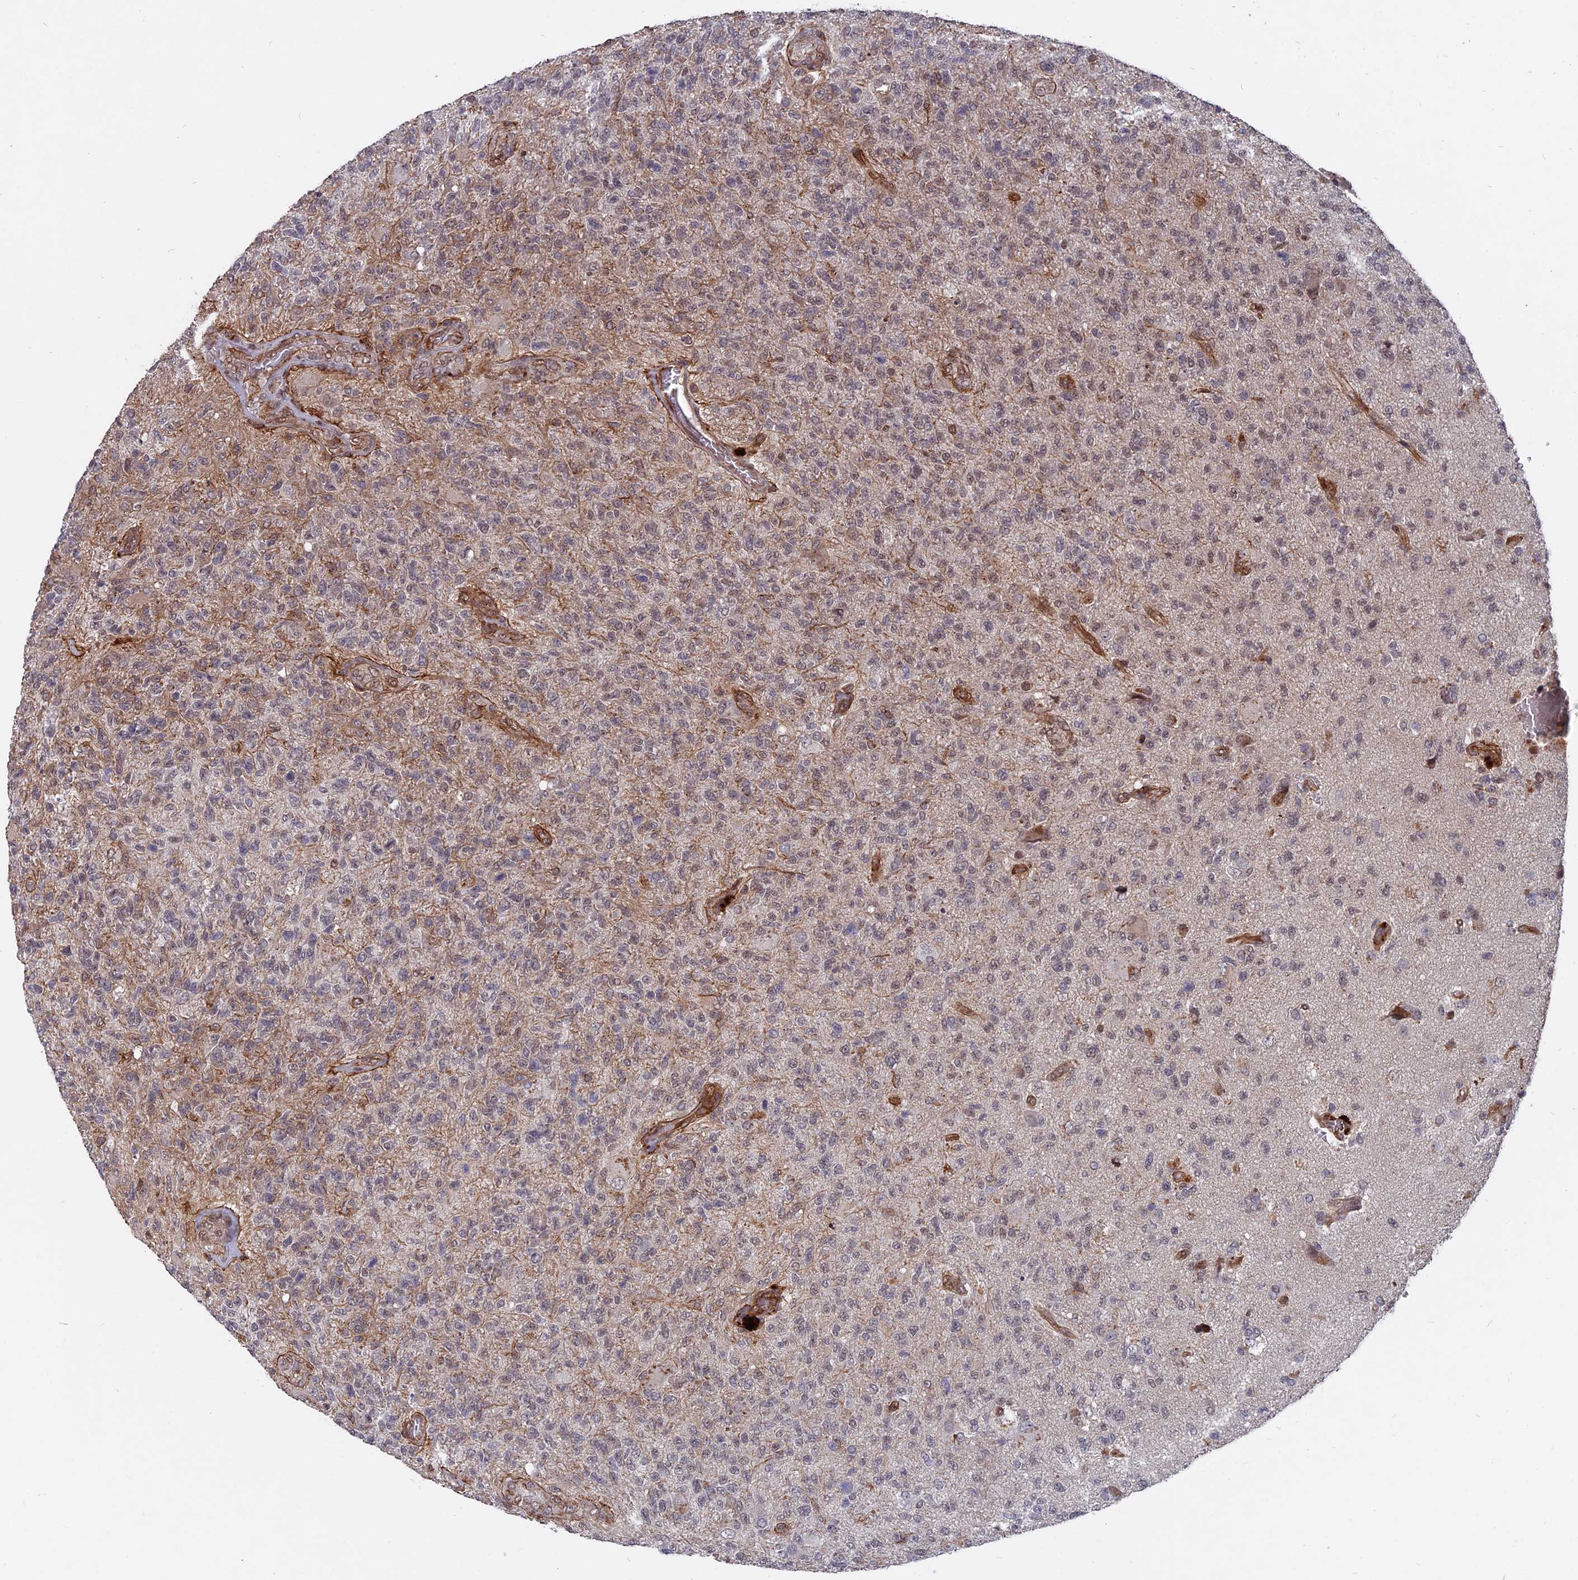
{"staining": {"intensity": "weak", "quantity": "<25%", "location": "cytoplasmic/membranous"}, "tissue": "glioma", "cell_type": "Tumor cells", "image_type": "cancer", "snomed": [{"axis": "morphology", "description": "Glioma, malignant, High grade"}, {"axis": "topography", "description": "Brain"}], "caption": "Immunohistochemistry (IHC) photomicrograph of malignant glioma (high-grade) stained for a protein (brown), which shows no expression in tumor cells.", "gene": "NOSIP", "patient": {"sex": "male", "age": 56}}